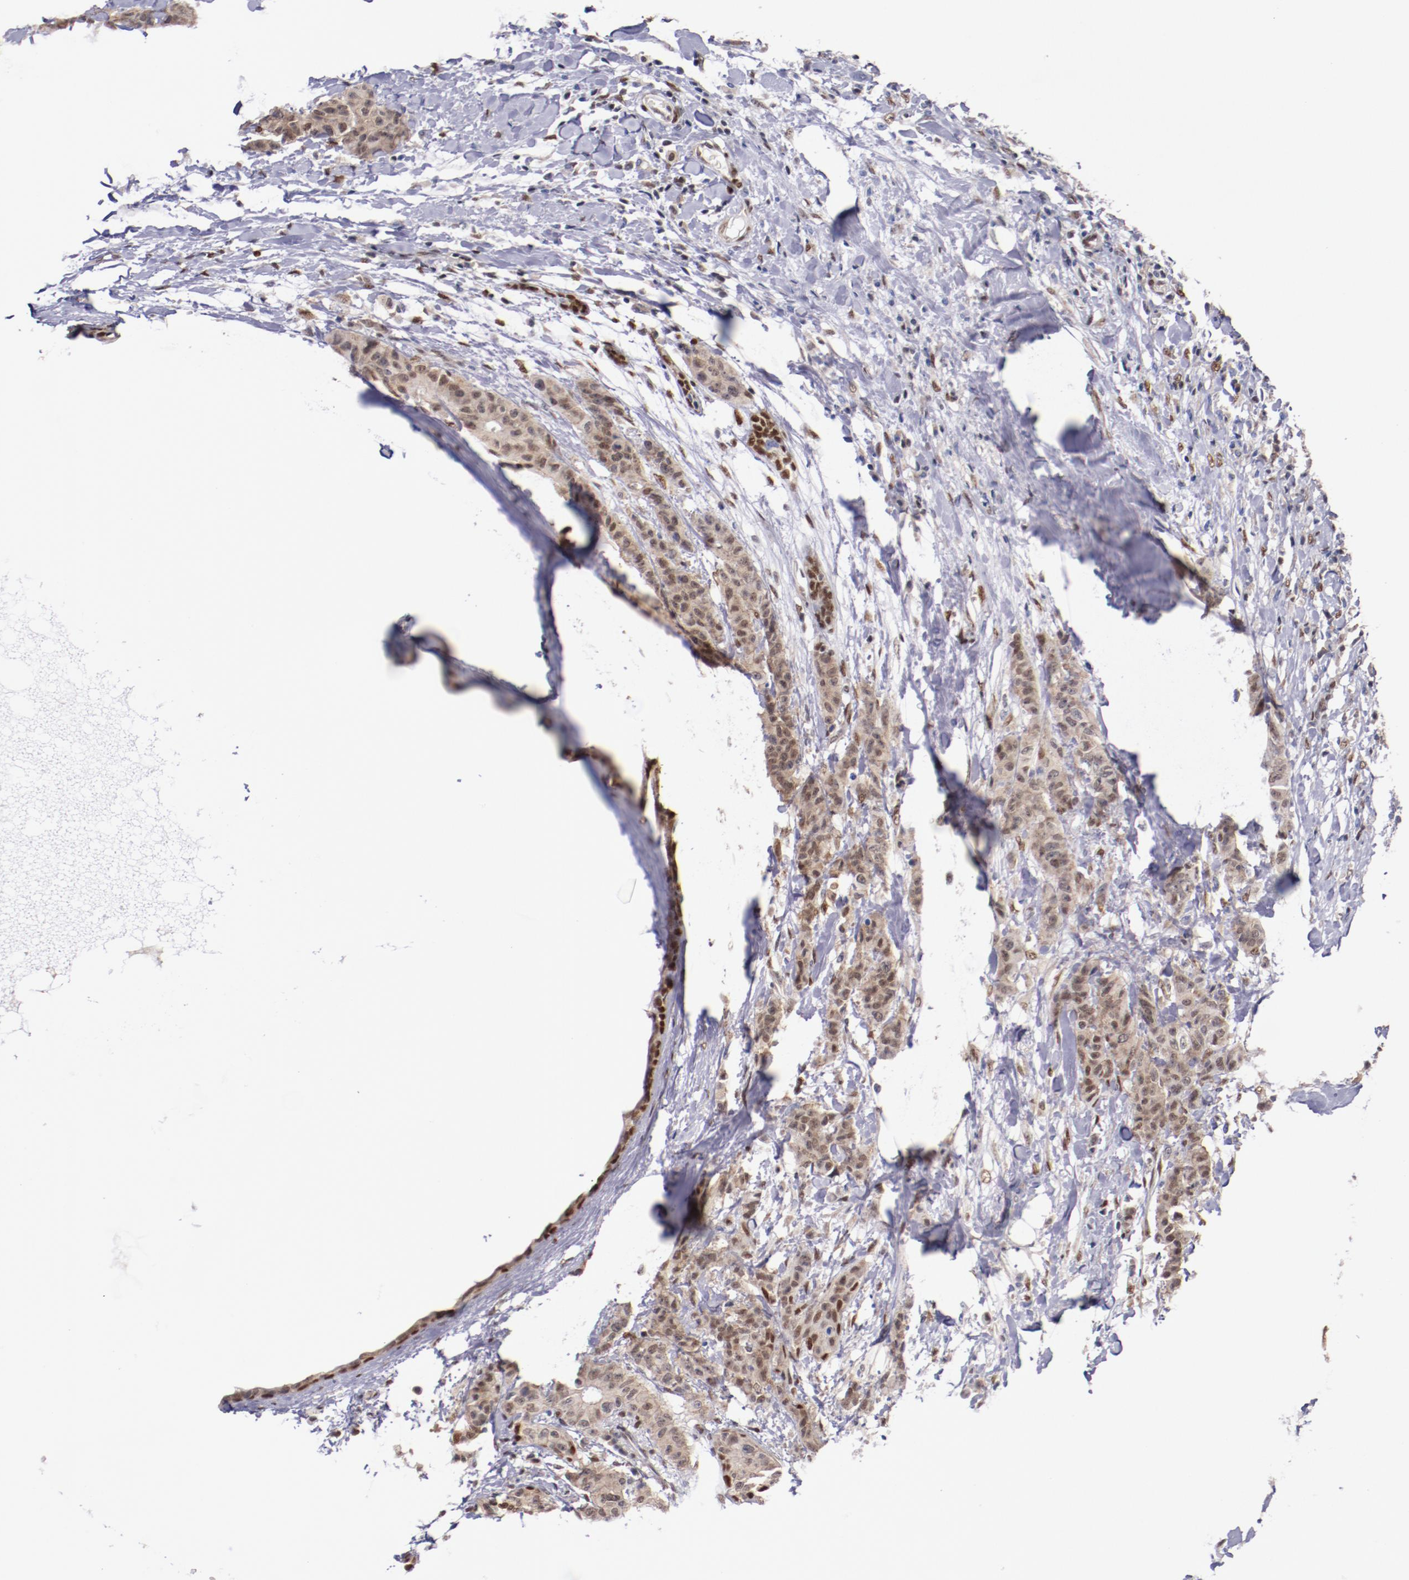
{"staining": {"intensity": "weak", "quantity": "<25%", "location": "nuclear"}, "tissue": "breast cancer", "cell_type": "Tumor cells", "image_type": "cancer", "snomed": [{"axis": "morphology", "description": "Duct carcinoma"}, {"axis": "topography", "description": "Breast"}], "caption": "Breast intraductal carcinoma was stained to show a protein in brown. There is no significant expression in tumor cells. (Brightfield microscopy of DAB (3,3'-diaminobenzidine) IHC at high magnification).", "gene": "SRF", "patient": {"sex": "female", "age": 40}}